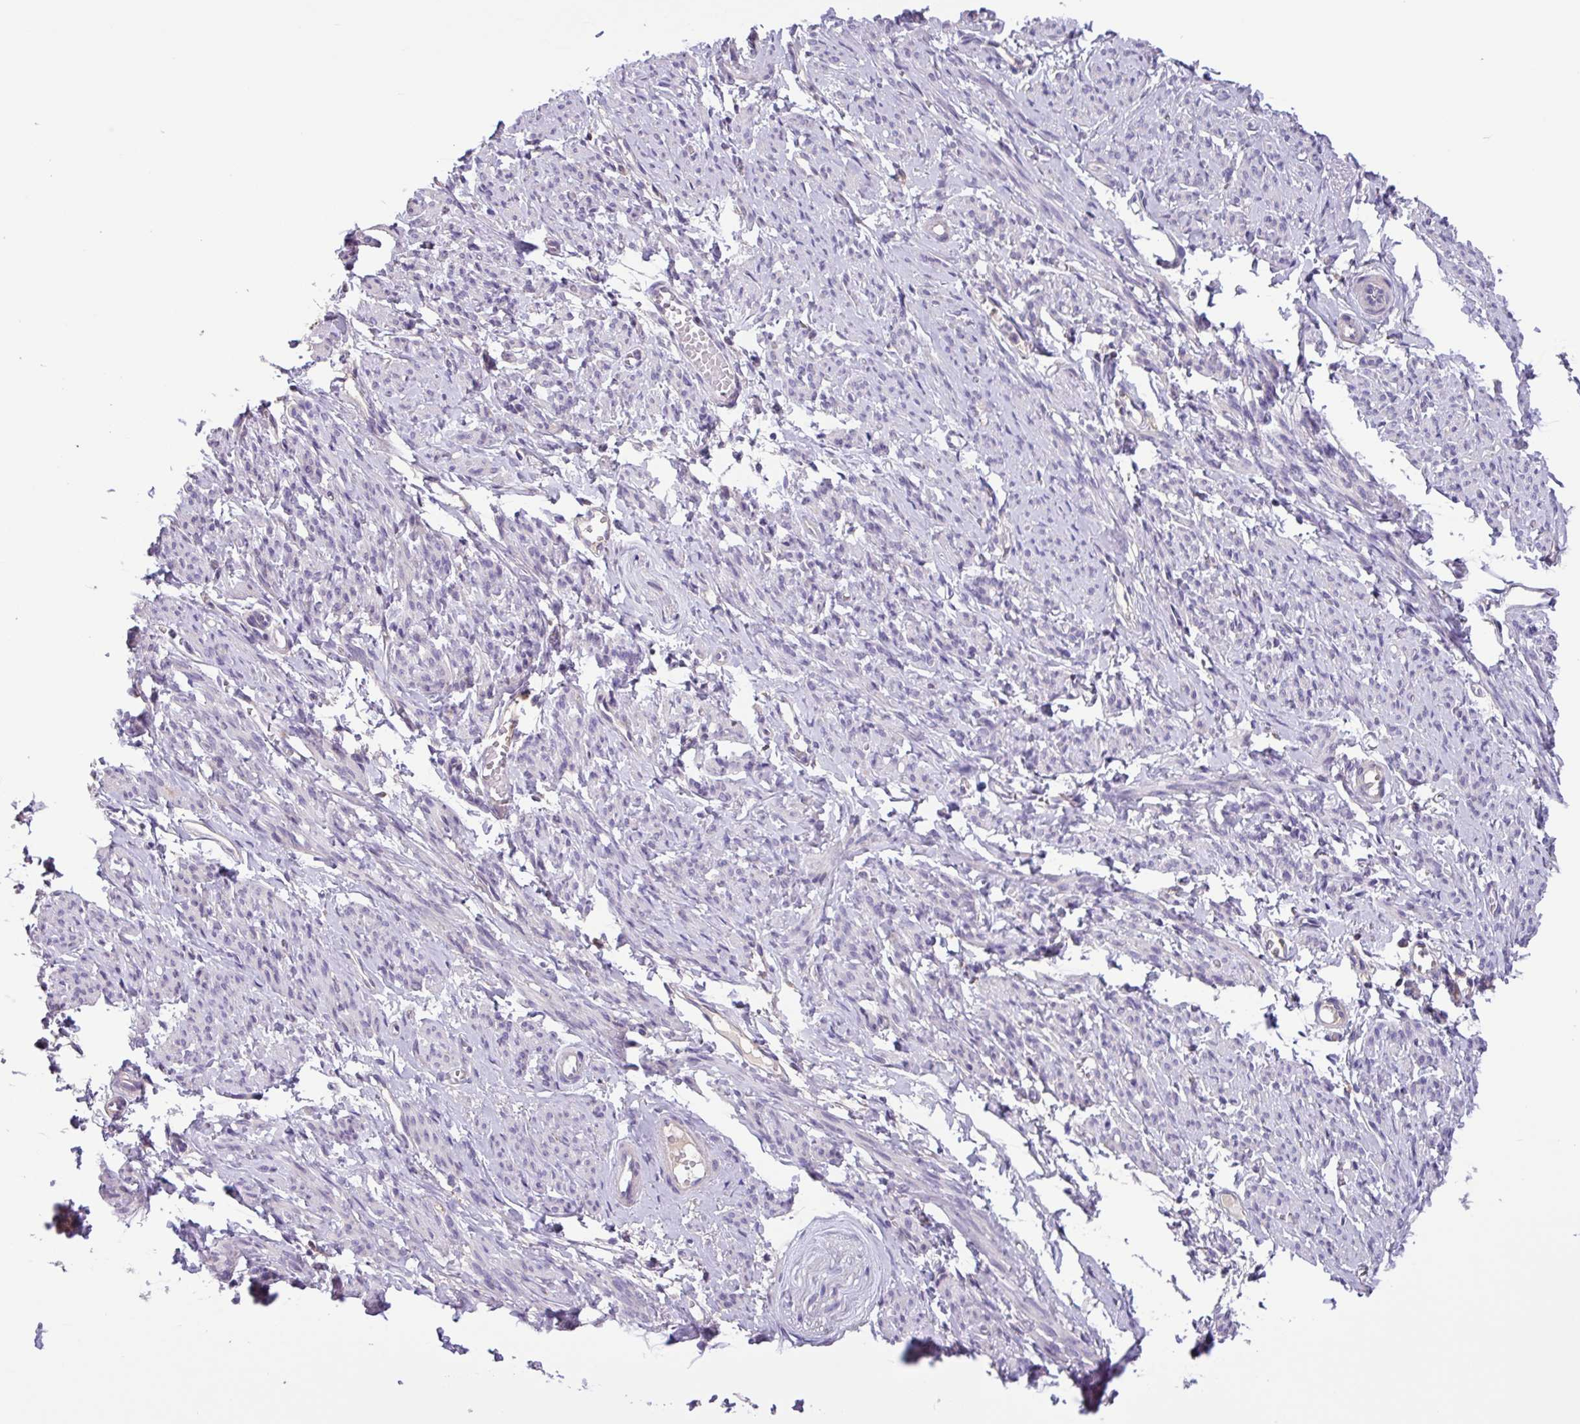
{"staining": {"intensity": "negative", "quantity": "none", "location": "none"}, "tissue": "smooth muscle", "cell_type": "Smooth muscle cells", "image_type": "normal", "snomed": [{"axis": "morphology", "description": "Normal tissue, NOS"}, {"axis": "topography", "description": "Smooth muscle"}], "caption": "An IHC image of benign smooth muscle is shown. There is no staining in smooth muscle cells of smooth muscle. Nuclei are stained in blue.", "gene": "SFTPB", "patient": {"sex": "female", "age": 65}}